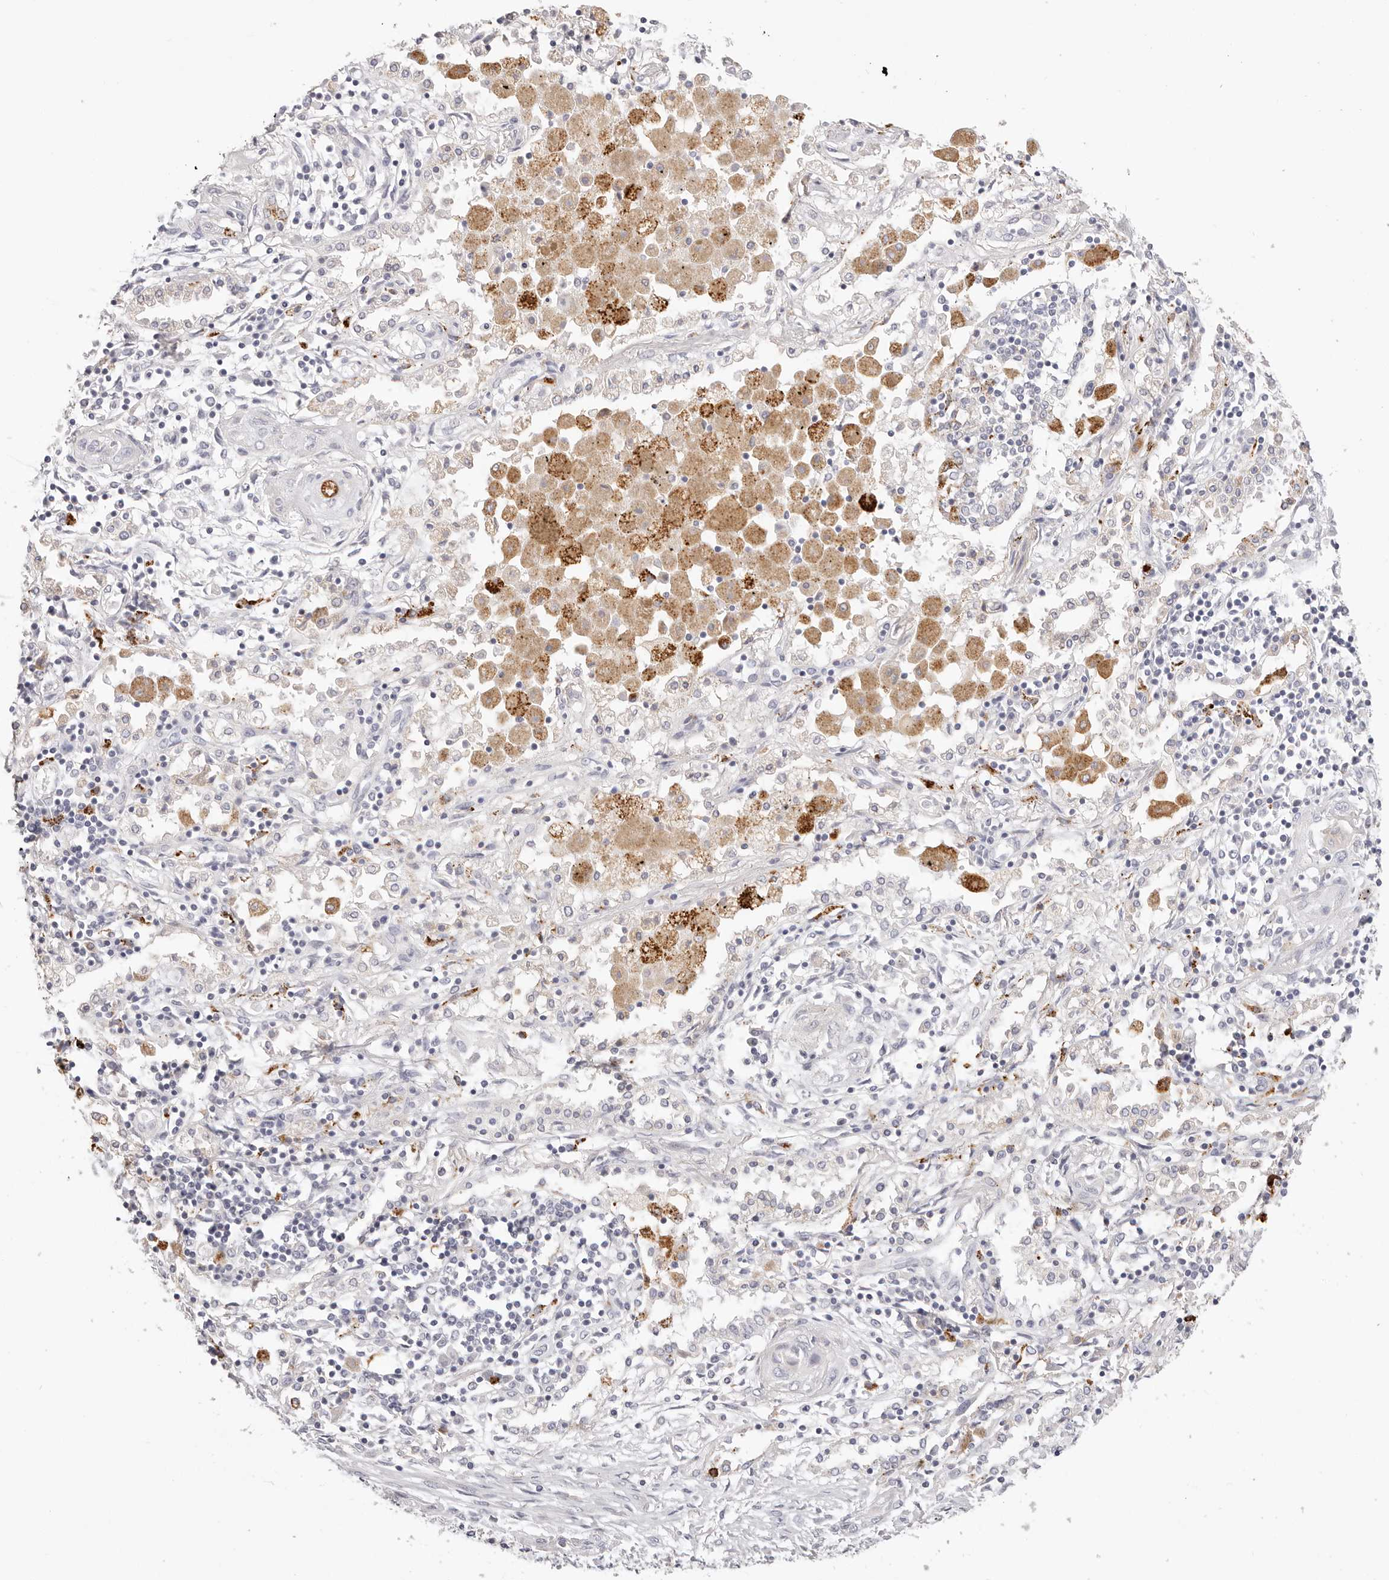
{"staining": {"intensity": "negative", "quantity": "none", "location": "none"}, "tissue": "lung cancer", "cell_type": "Tumor cells", "image_type": "cancer", "snomed": [{"axis": "morphology", "description": "Squamous cell carcinoma, NOS"}, {"axis": "topography", "description": "Lung"}], "caption": "Lung cancer stained for a protein using immunohistochemistry (IHC) displays no expression tumor cells.", "gene": "STKLD1", "patient": {"sex": "female", "age": 47}}